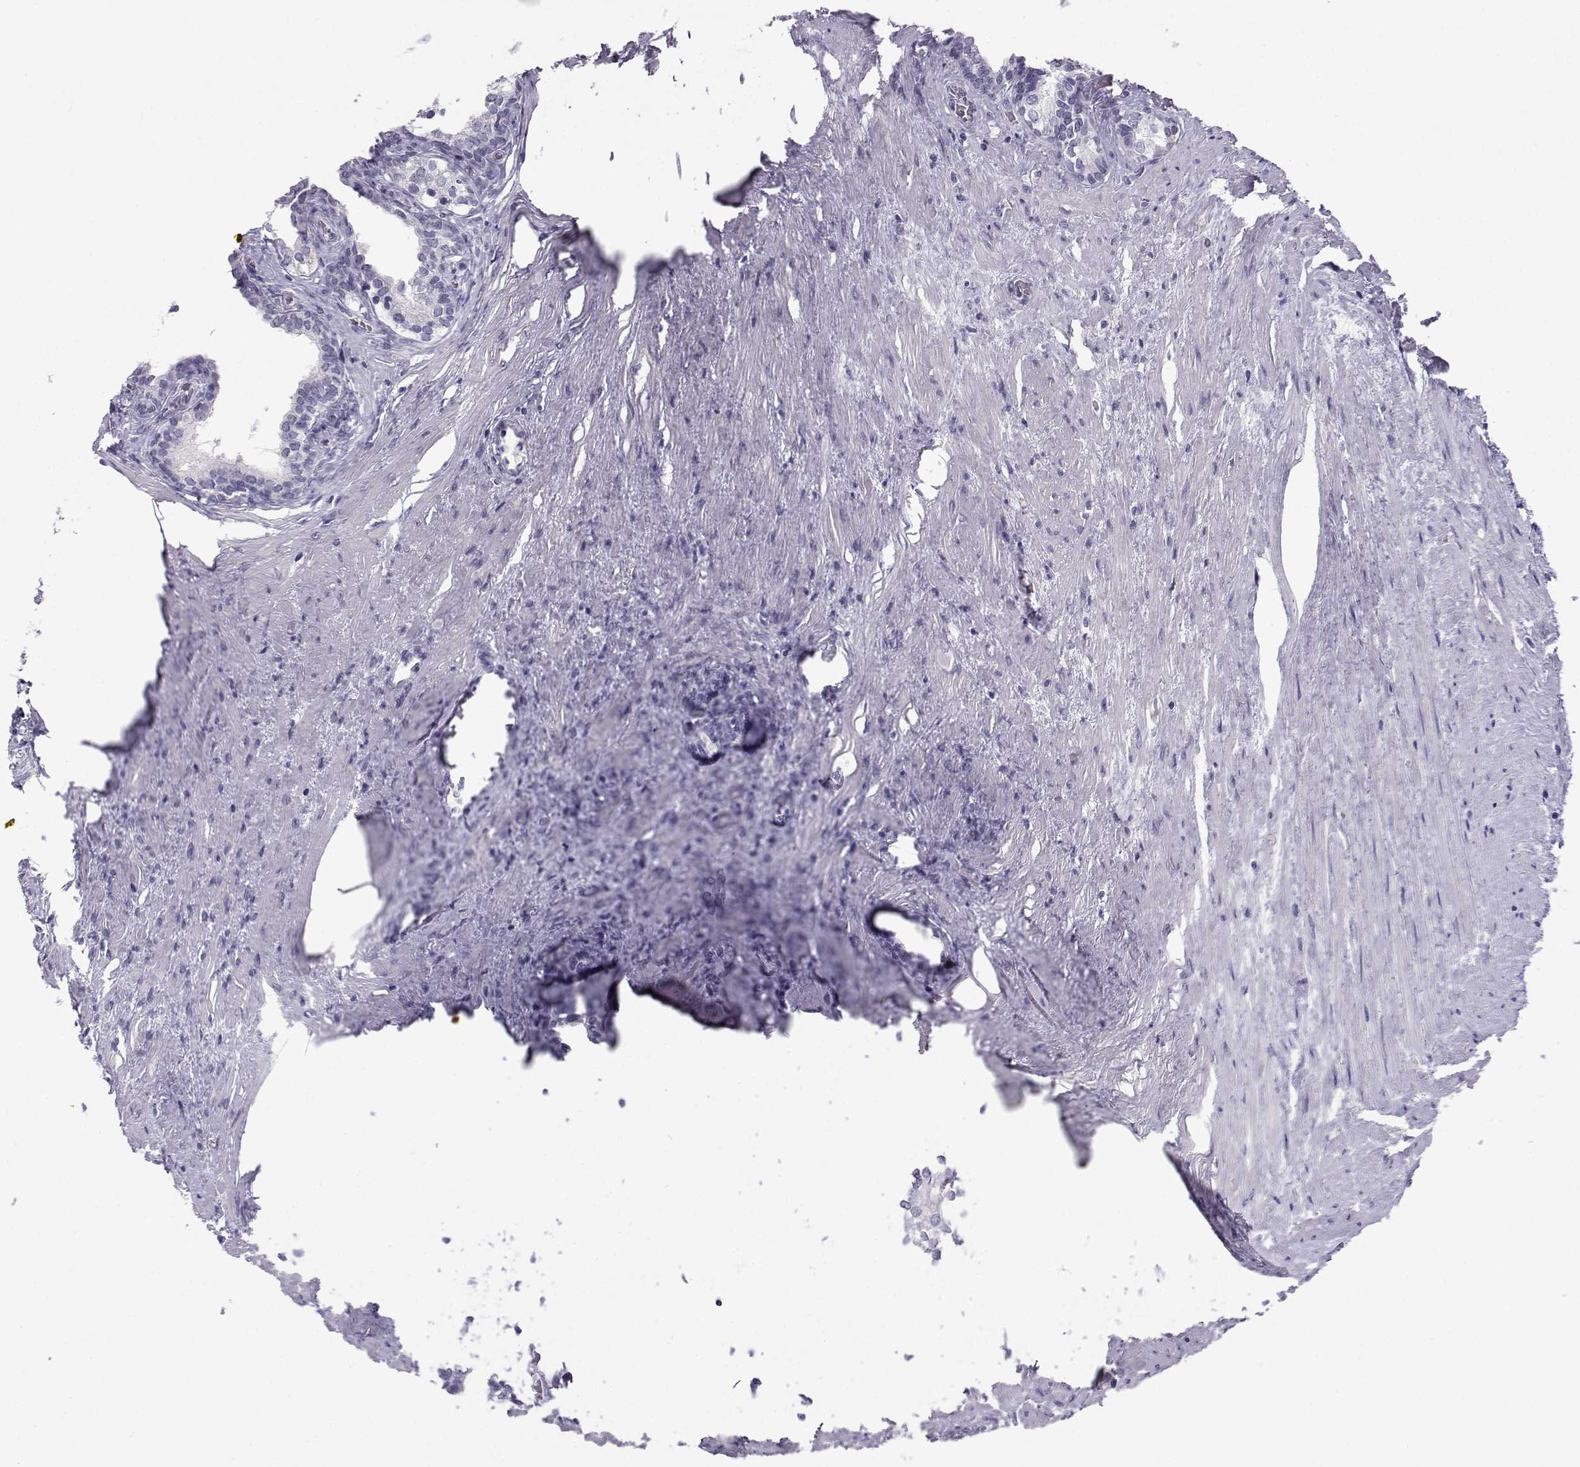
{"staining": {"intensity": "negative", "quantity": "none", "location": "none"}, "tissue": "prostate cancer", "cell_type": "Tumor cells", "image_type": "cancer", "snomed": [{"axis": "morphology", "description": "Adenocarcinoma, NOS"}, {"axis": "morphology", "description": "Adenocarcinoma, High grade"}, {"axis": "topography", "description": "Prostate"}], "caption": "Adenocarcinoma (prostate) was stained to show a protein in brown. There is no significant expression in tumor cells.", "gene": "PCSK1N", "patient": {"sex": "male", "age": 61}}